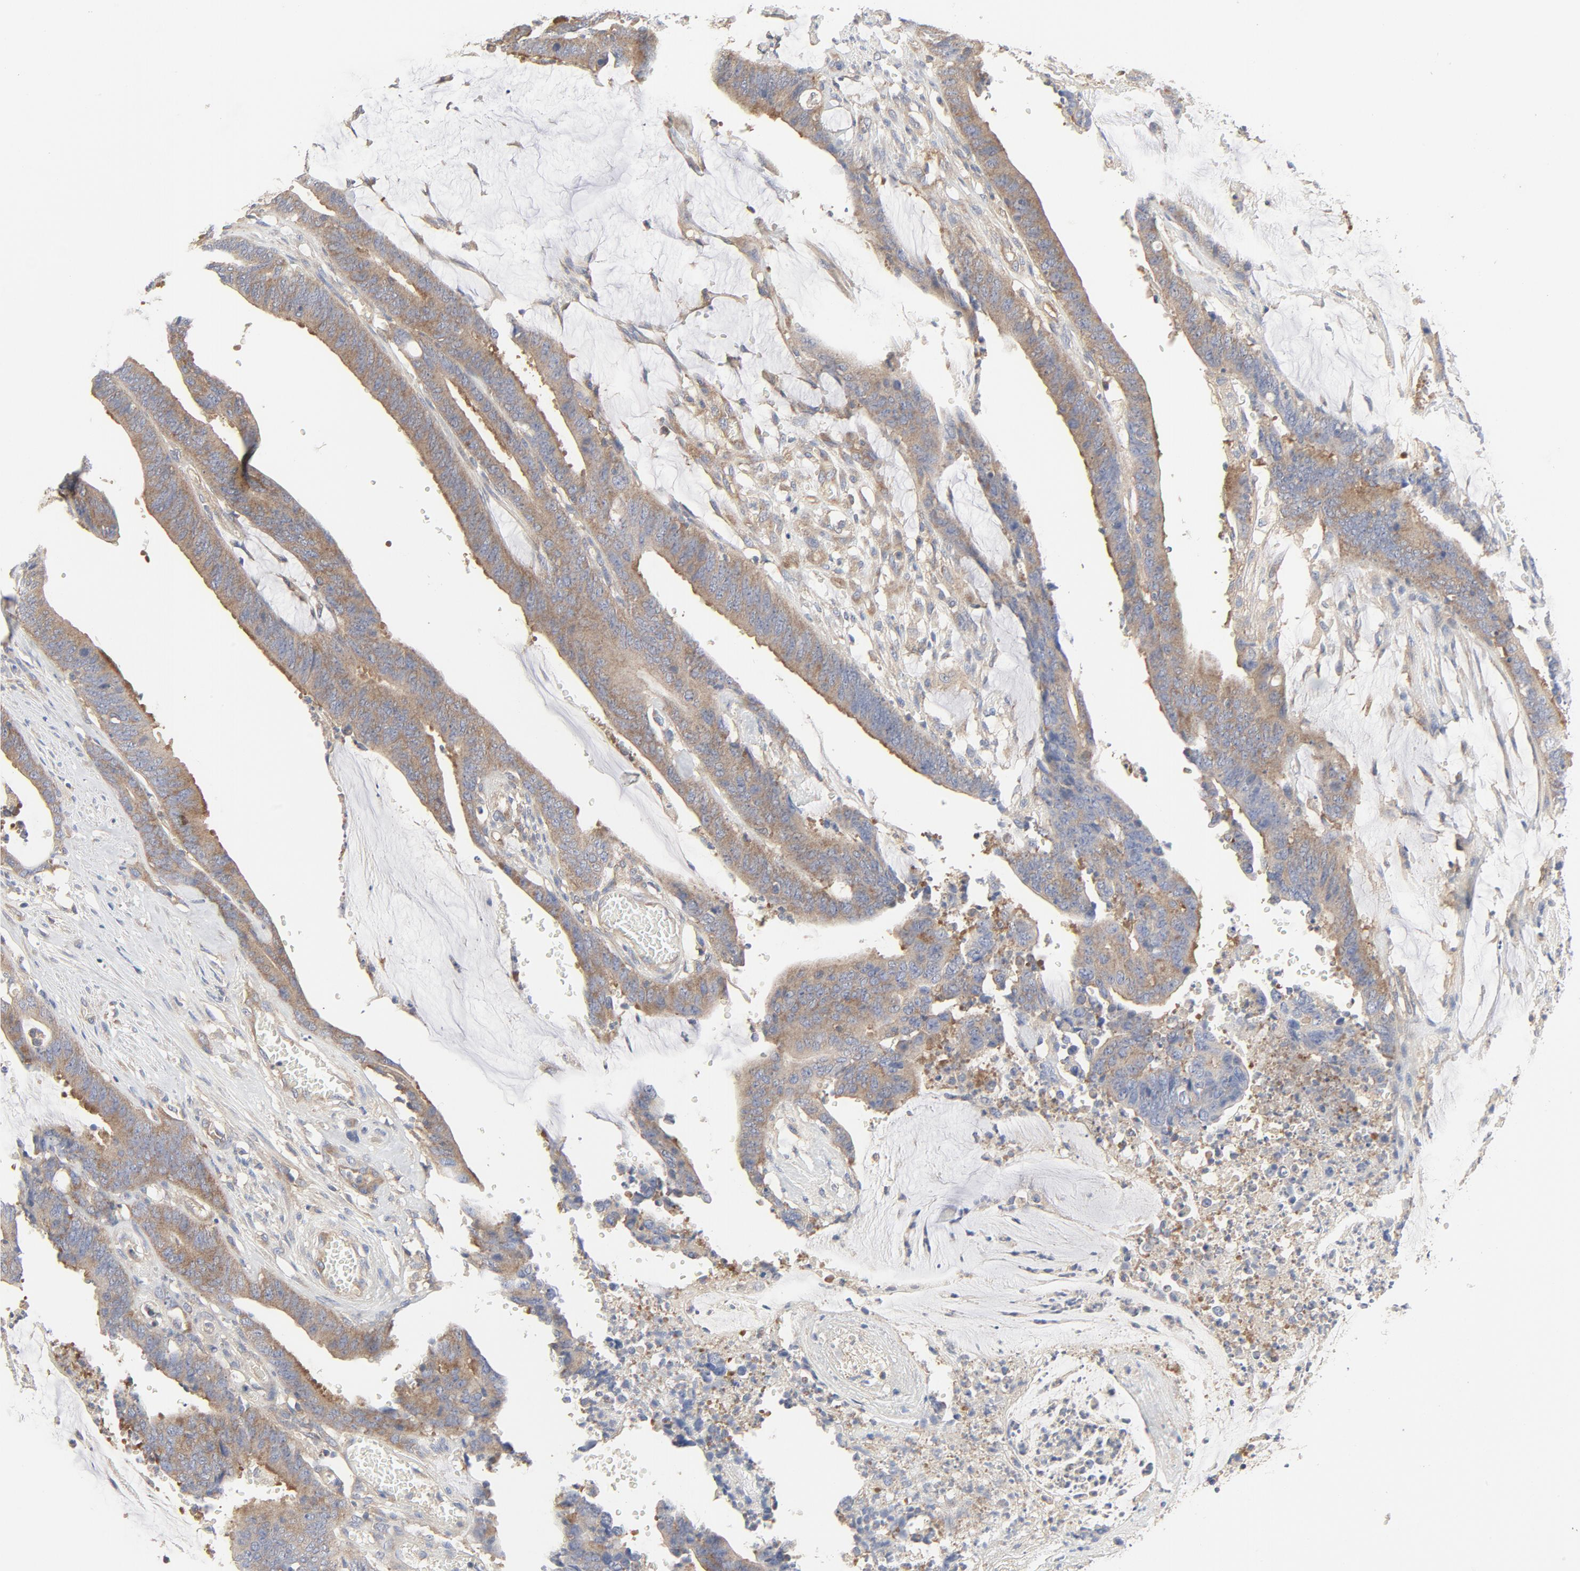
{"staining": {"intensity": "moderate", "quantity": ">75%", "location": "cytoplasmic/membranous"}, "tissue": "colorectal cancer", "cell_type": "Tumor cells", "image_type": "cancer", "snomed": [{"axis": "morphology", "description": "Adenocarcinoma, NOS"}, {"axis": "topography", "description": "Rectum"}], "caption": "Immunohistochemical staining of adenocarcinoma (colorectal) reveals medium levels of moderate cytoplasmic/membranous positivity in about >75% of tumor cells.", "gene": "RABEP1", "patient": {"sex": "female", "age": 66}}